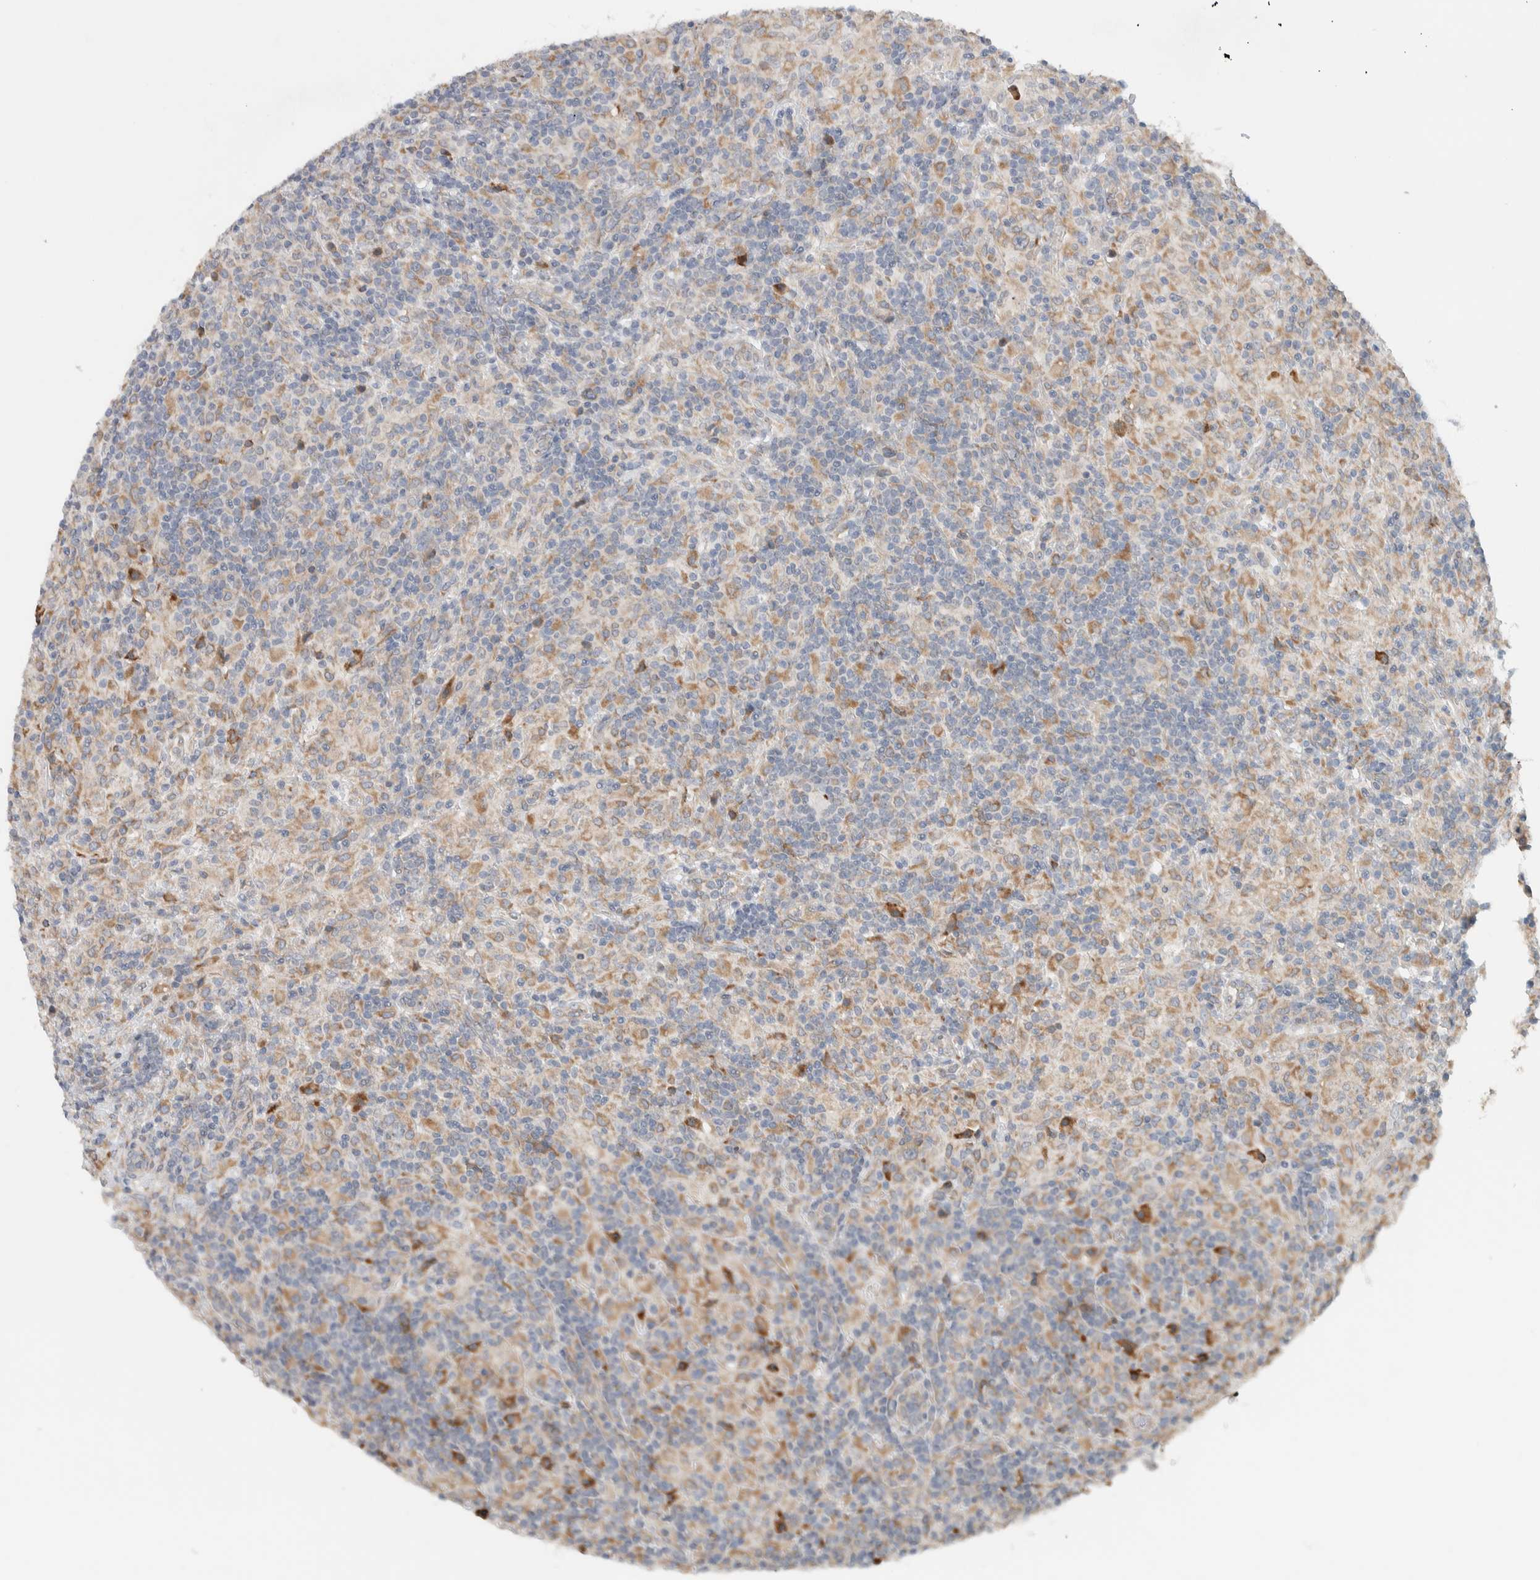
{"staining": {"intensity": "weak", "quantity": "<25%", "location": "cytoplasmic/membranous"}, "tissue": "lymphoma", "cell_type": "Tumor cells", "image_type": "cancer", "snomed": [{"axis": "morphology", "description": "Hodgkin's disease, NOS"}, {"axis": "topography", "description": "Lymph node"}], "caption": "The micrograph demonstrates no staining of tumor cells in lymphoma.", "gene": "ADCY8", "patient": {"sex": "male", "age": 70}}